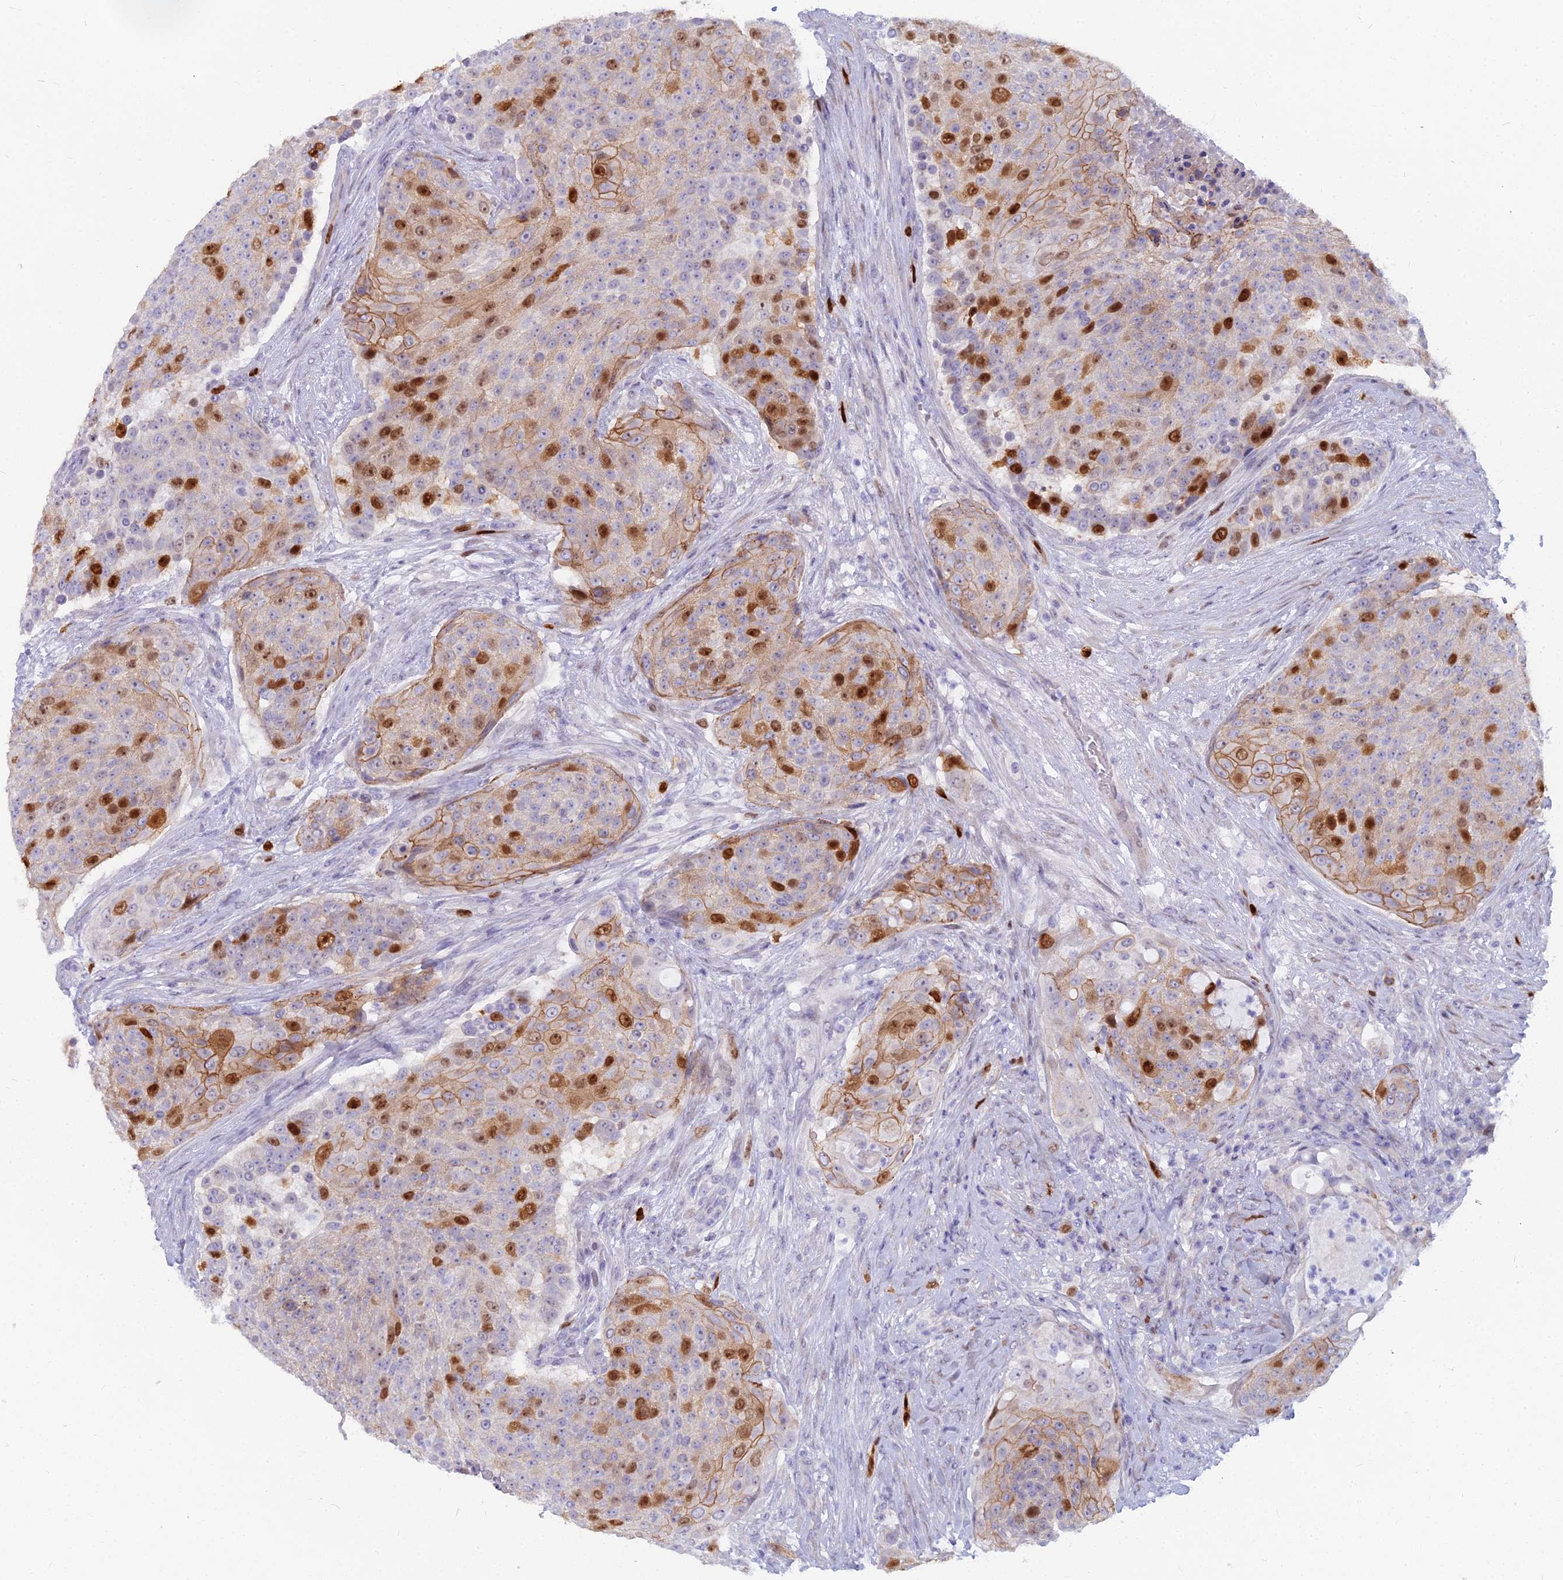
{"staining": {"intensity": "strong", "quantity": "25%-75%", "location": "cytoplasmic/membranous,nuclear"}, "tissue": "urothelial cancer", "cell_type": "Tumor cells", "image_type": "cancer", "snomed": [{"axis": "morphology", "description": "Urothelial carcinoma, High grade"}, {"axis": "topography", "description": "Urinary bladder"}], "caption": "Immunohistochemistry of human urothelial cancer displays high levels of strong cytoplasmic/membranous and nuclear positivity in approximately 25%-75% of tumor cells. (DAB (3,3'-diaminobenzidine) IHC with brightfield microscopy, high magnification).", "gene": "NUSAP1", "patient": {"sex": "female", "age": 63}}